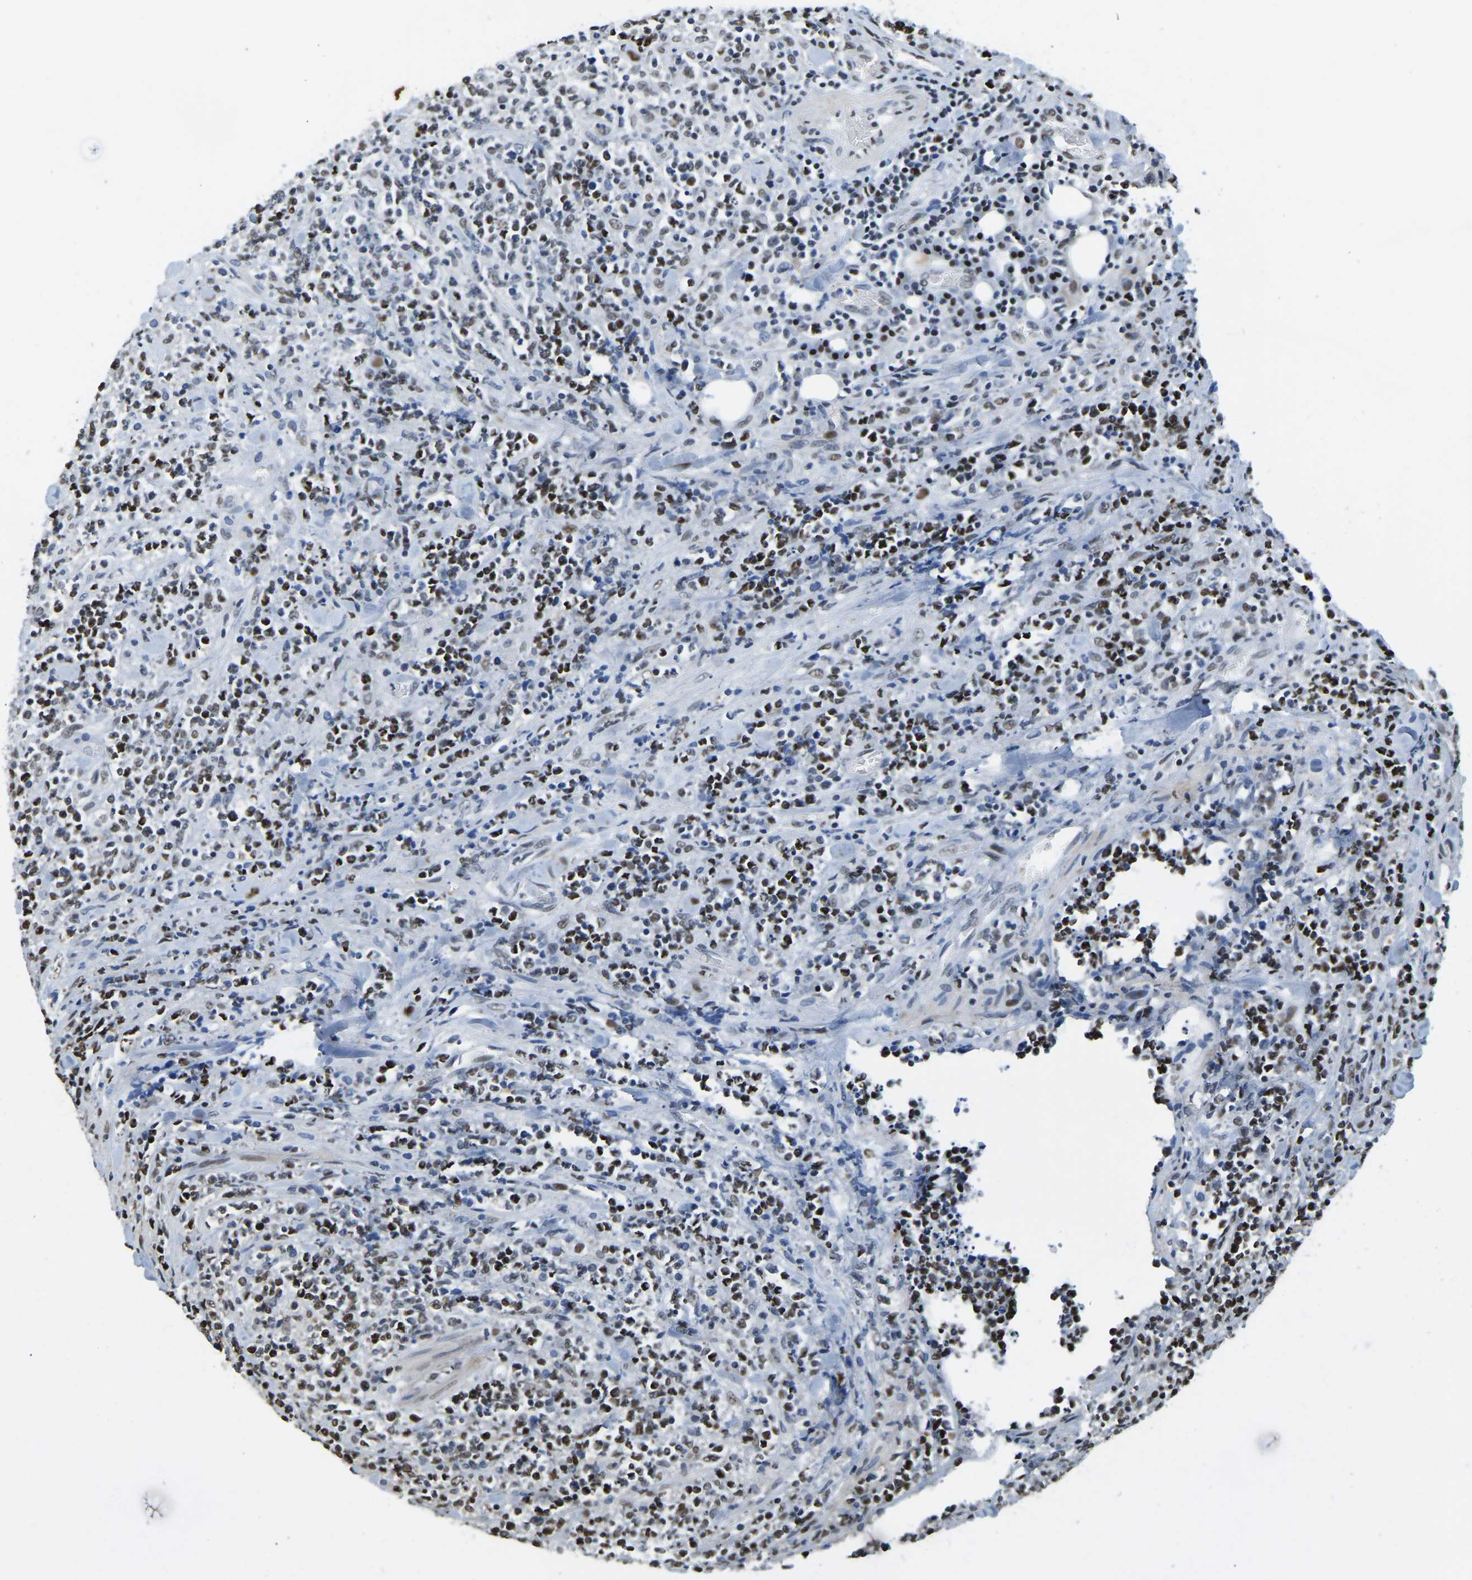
{"staining": {"intensity": "moderate", "quantity": "25%-75%", "location": "nuclear"}, "tissue": "lymphoma", "cell_type": "Tumor cells", "image_type": "cancer", "snomed": [{"axis": "morphology", "description": "Malignant lymphoma, non-Hodgkin's type, High grade"}, {"axis": "topography", "description": "Soft tissue"}], "caption": "Brown immunohistochemical staining in lymphoma demonstrates moderate nuclear positivity in about 25%-75% of tumor cells.", "gene": "UBA1", "patient": {"sex": "male", "age": 18}}